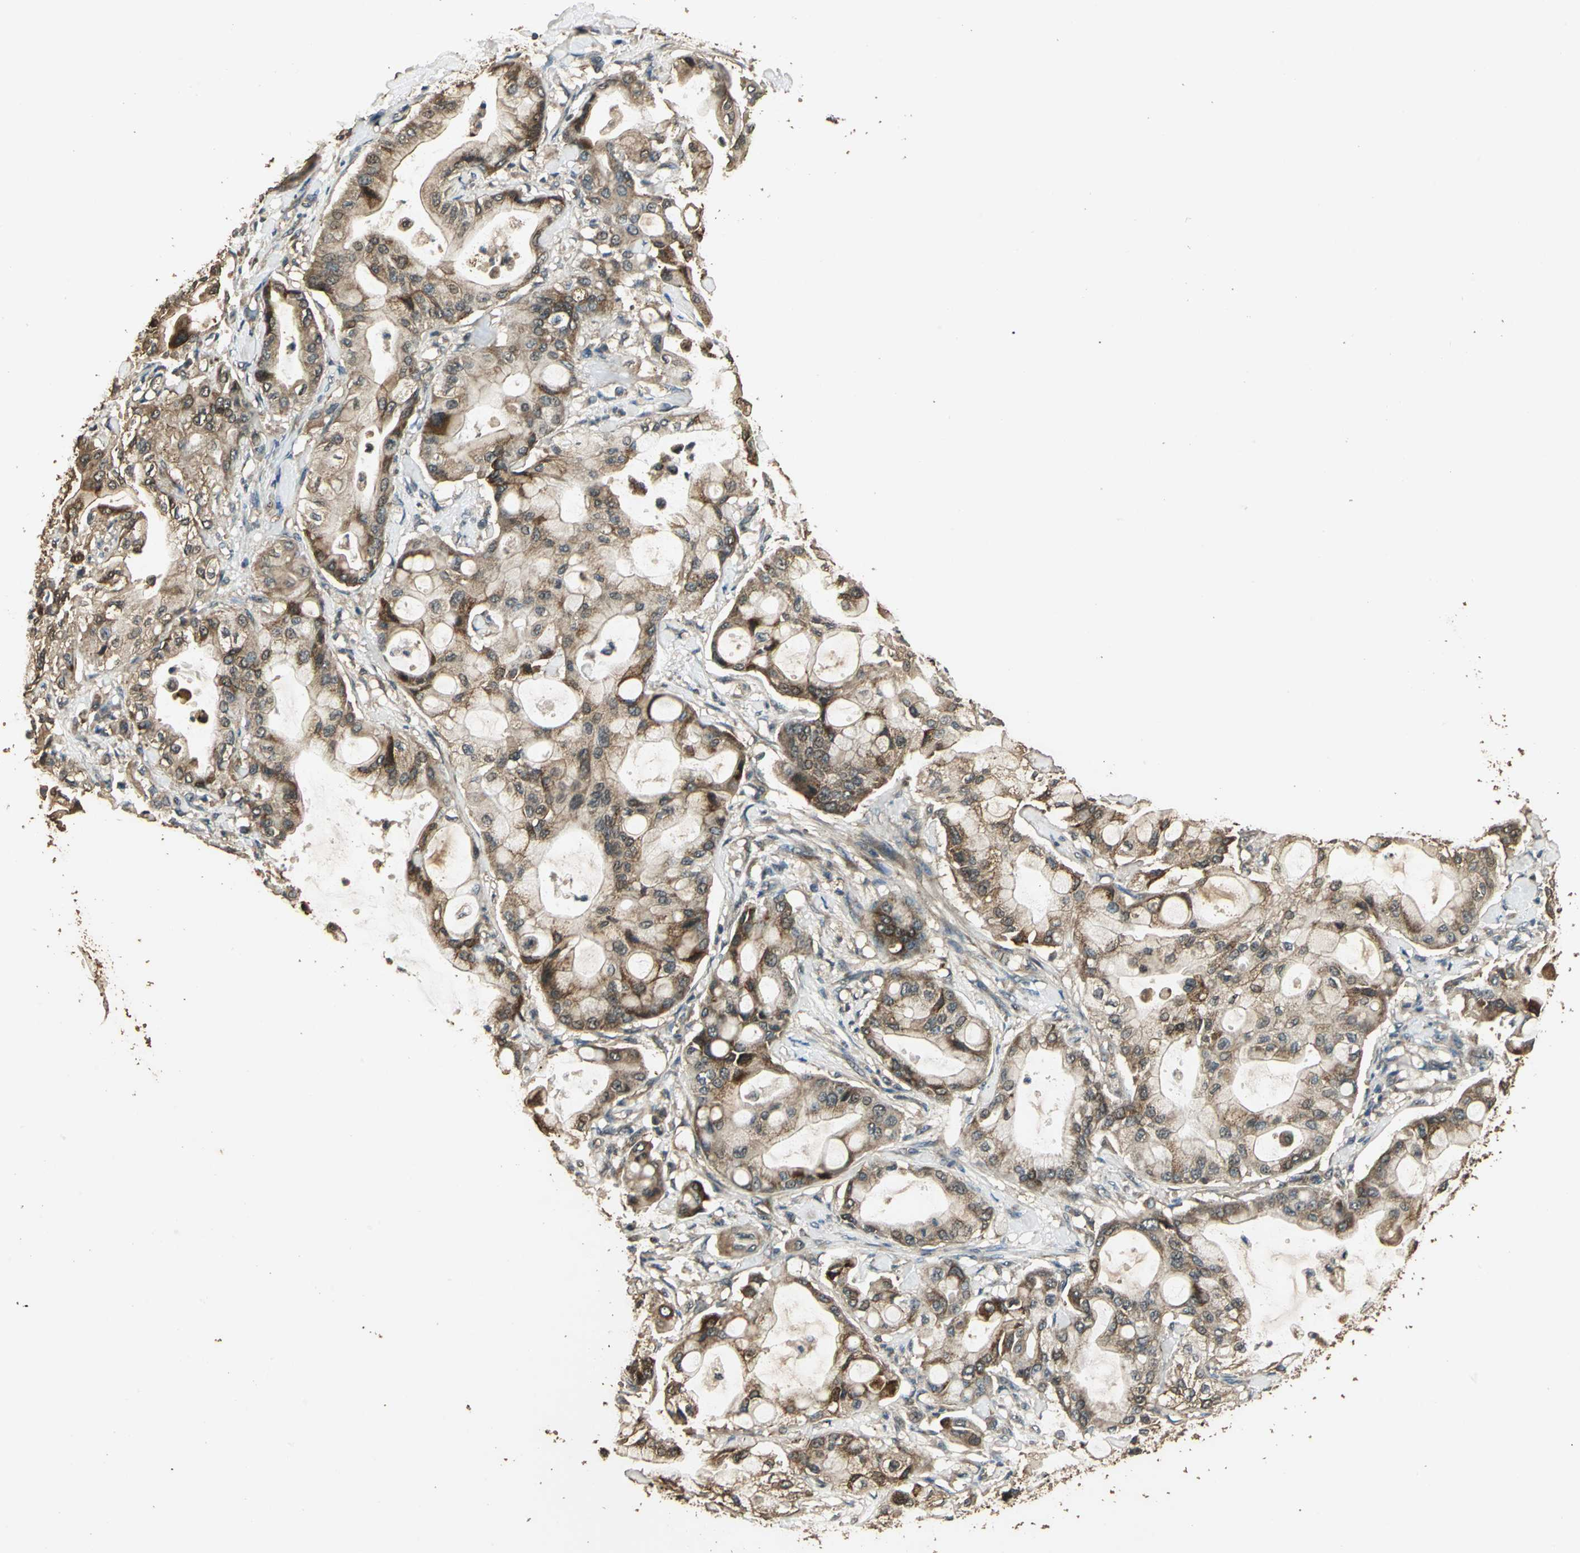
{"staining": {"intensity": "moderate", "quantity": ">75%", "location": "cytoplasmic/membranous"}, "tissue": "pancreatic cancer", "cell_type": "Tumor cells", "image_type": "cancer", "snomed": [{"axis": "morphology", "description": "Adenocarcinoma, NOS"}, {"axis": "morphology", "description": "Adenocarcinoma, metastatic, NOS"}, {"axis": "topography", "description": "Lymph node"}, {"axis": "topography", "description": "Pancreas"}, {"axis": "topography", "description": "Duodenum"}], "caption": "This image reveals pancreatic cancer (adenocarcinoma) stained with IHC to label a protein in brown. The cytoplasmic/membranous of tumor cells show moderate positivity for the protein. Nuclei are counter-stained blue.", "gene": "TMPRSS4", "patient": {"sex": "female", "age": 64}}